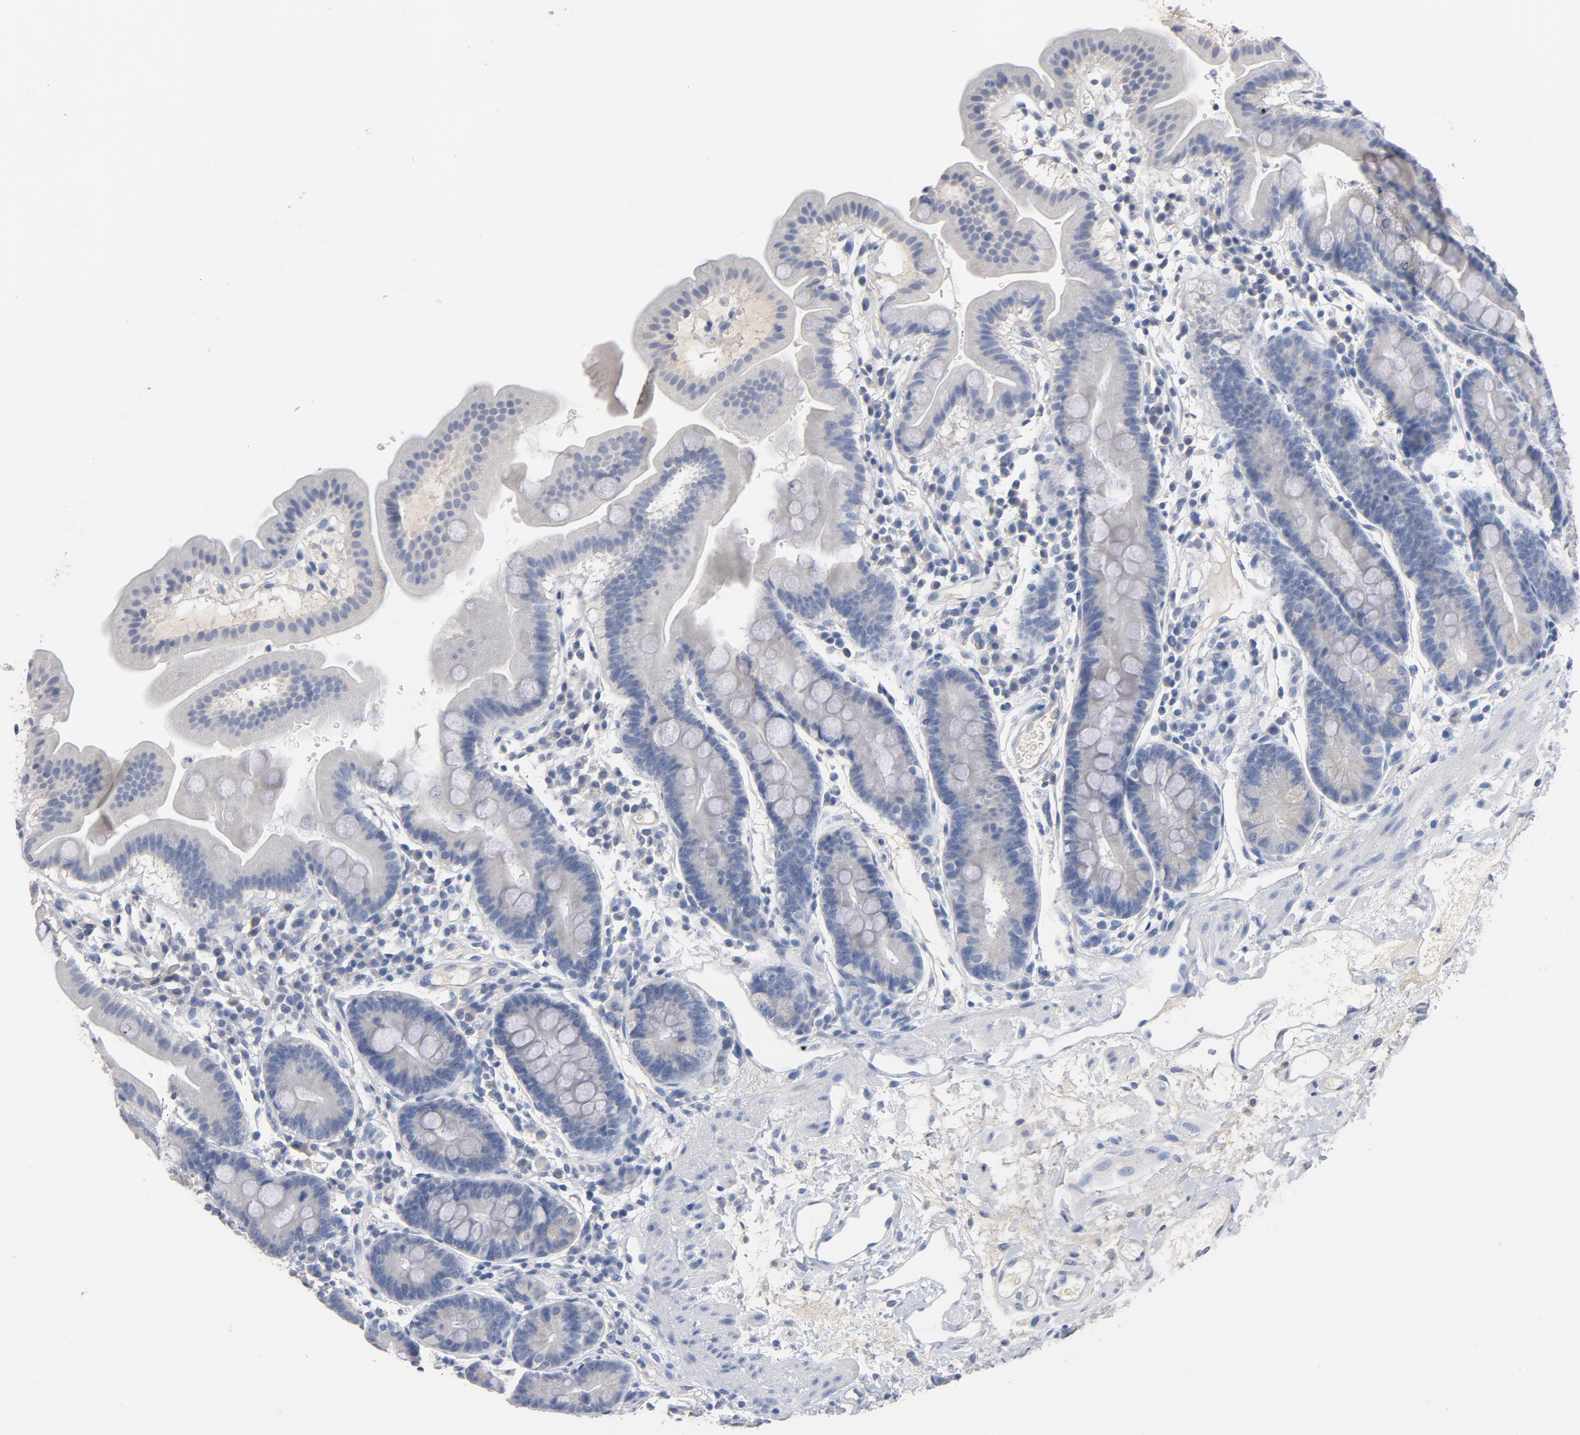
{"staining": {"intensity": "negative", "quantity": "none", "location": "none"}, "tissue": "duodenum", "cell_type": "Glandular cells", "image_type": "normal", "snomed": [{"axis": "morphology", "description": "Normal tissue, NOS"}, {"axis": "topography", "description": "Duodenum"}], "caption": "Glandular cells show no significant protein expression in benign duodenum. The staining is performed using DAB brown chromogen with nuclei counter-stained in using hematoxylin.", "gene": "ZCCHC13", "patient": {"sex": "male", "age": 50}}